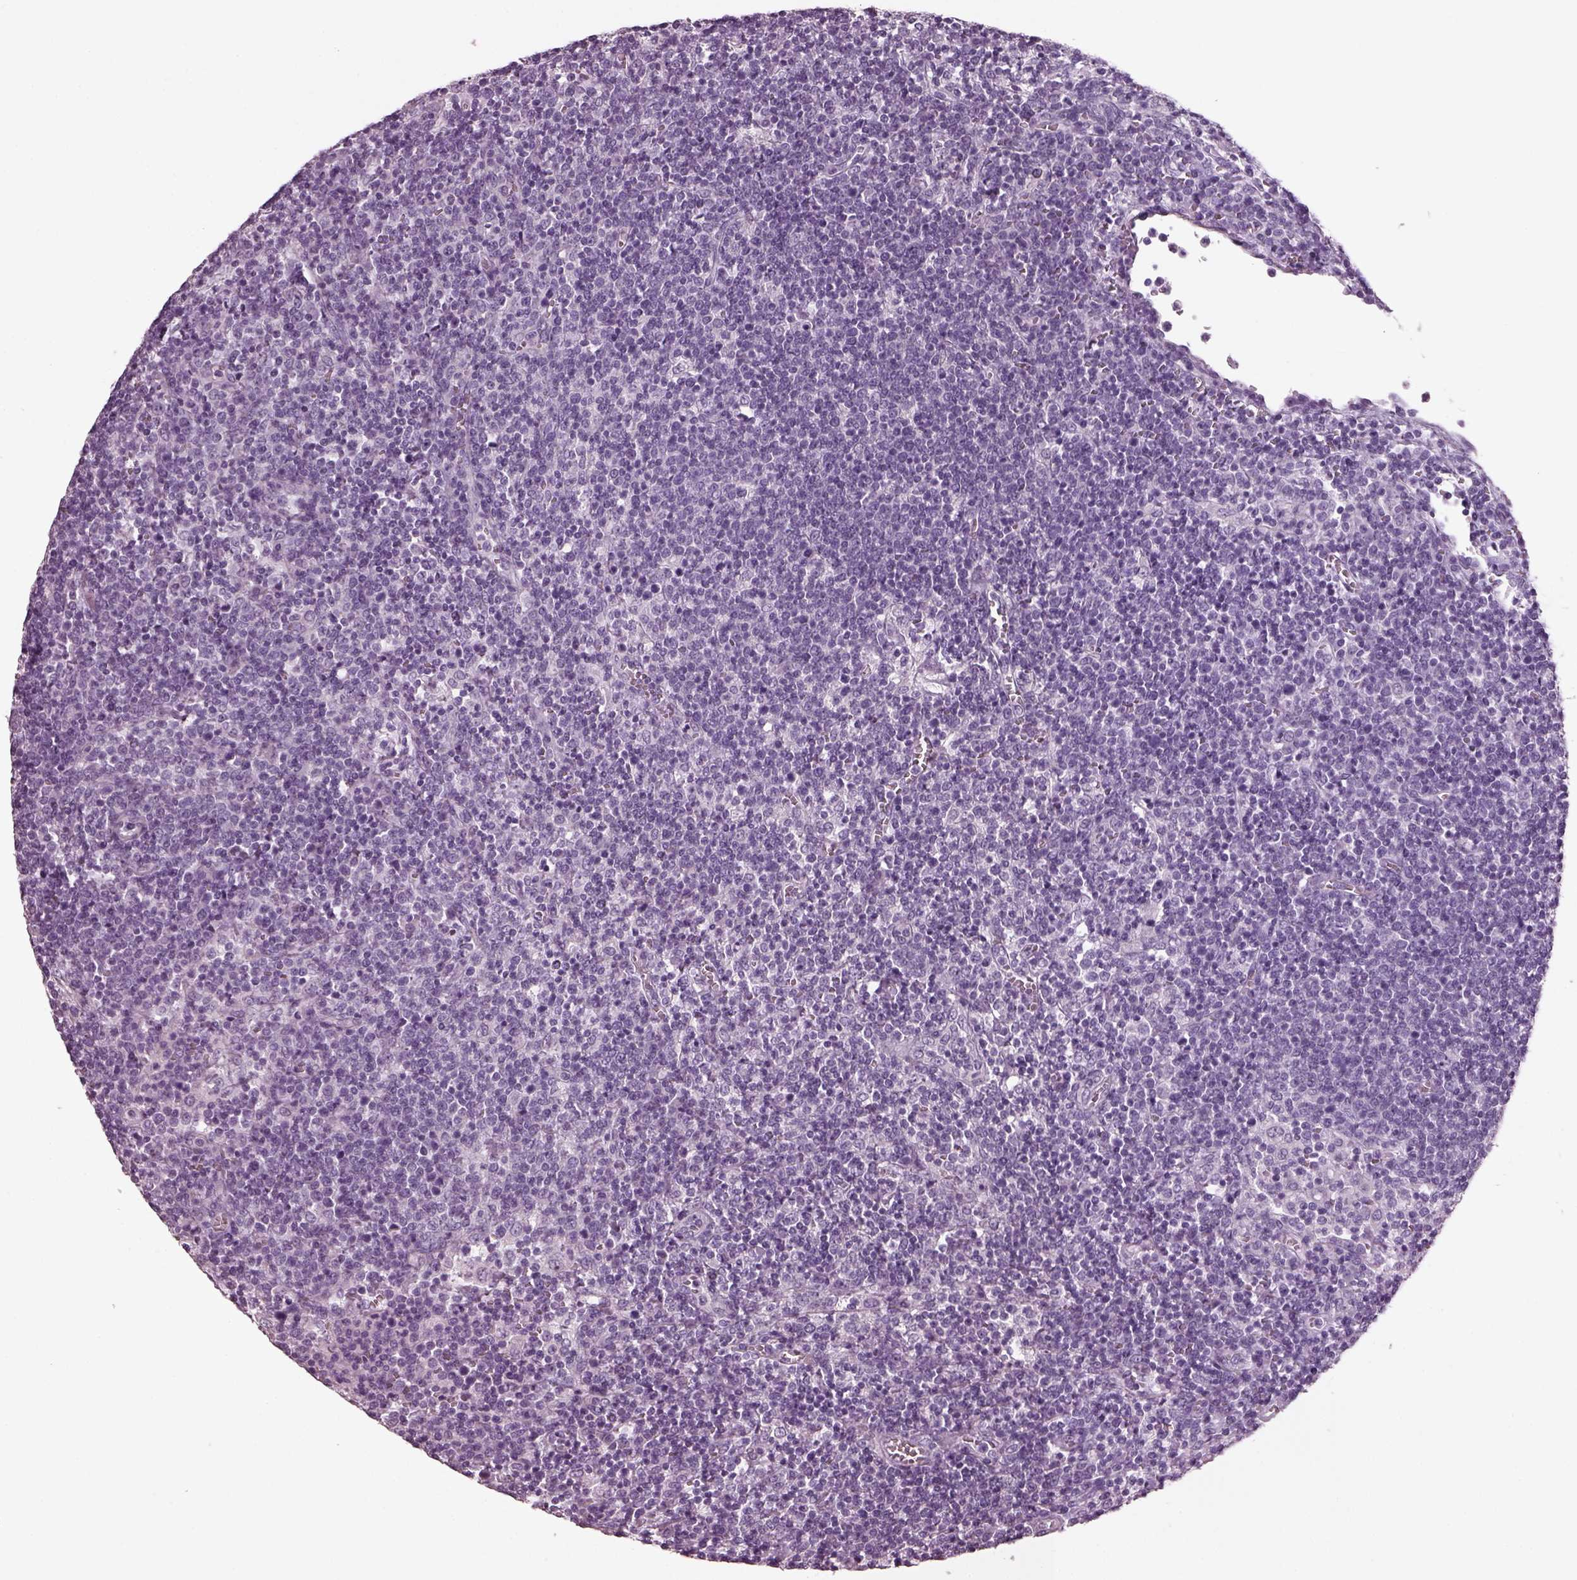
{"staining": {"intensity": "negative", "quantity": "none", "location": "none"}, "tissue": "lymphoma", "cell_type": "Tumor cells", "image_type": "cancer", "snomed": [{"axis": "morphology", "description": "Malignant lymphoma, non-Hodgkin's type, High grade"}, {"axis": "topography", "description": "Lymph node"}], "caption": "This is a photomicrograph of immunohistochemistry staining of lymphoma, which shows no staining in tumor cells.", "gene": "PDC", "patient": {"sex": "male", "age": 61}}